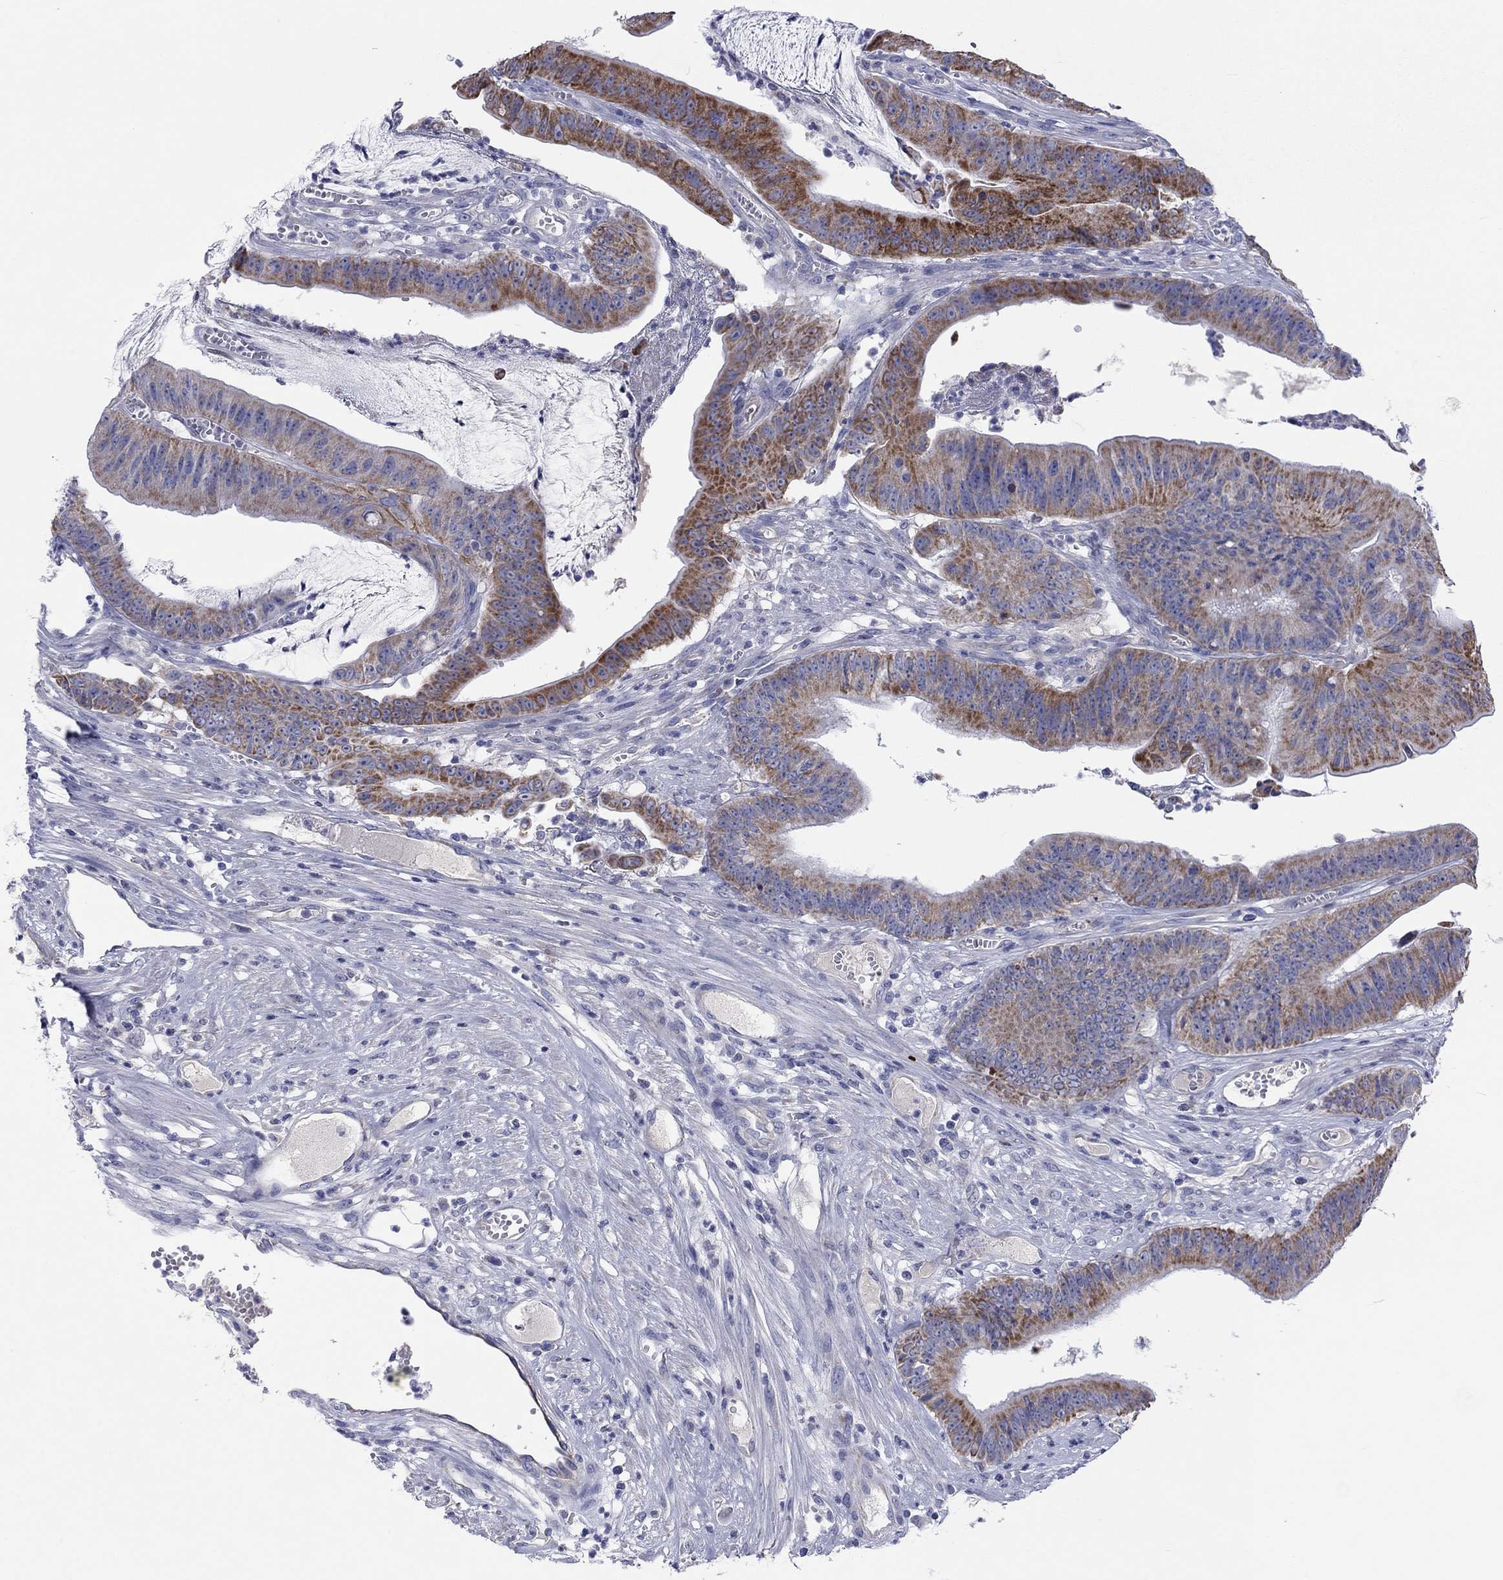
{"staining": {"intensity": "strong", "quantity": "25%-75%", "location": "cytoplasmic/membranous"}, "tissue": "colorectal cancer", "cell_type": "Tumor cells", "image_type": "cancer", "snomed": [{"axis": "morphology", "description": "Adenocarcinoma, NOS"}, {"axis": "topography", "description": "Colon"}], "caption": "Colorectal cancer (adenocarcinoma) stained for a protein demonstrates strong cytoplasmic/membranous positivity in tumor cells.", "gene": "MGST3", "patient": {"sex": "female", "age": 69}}